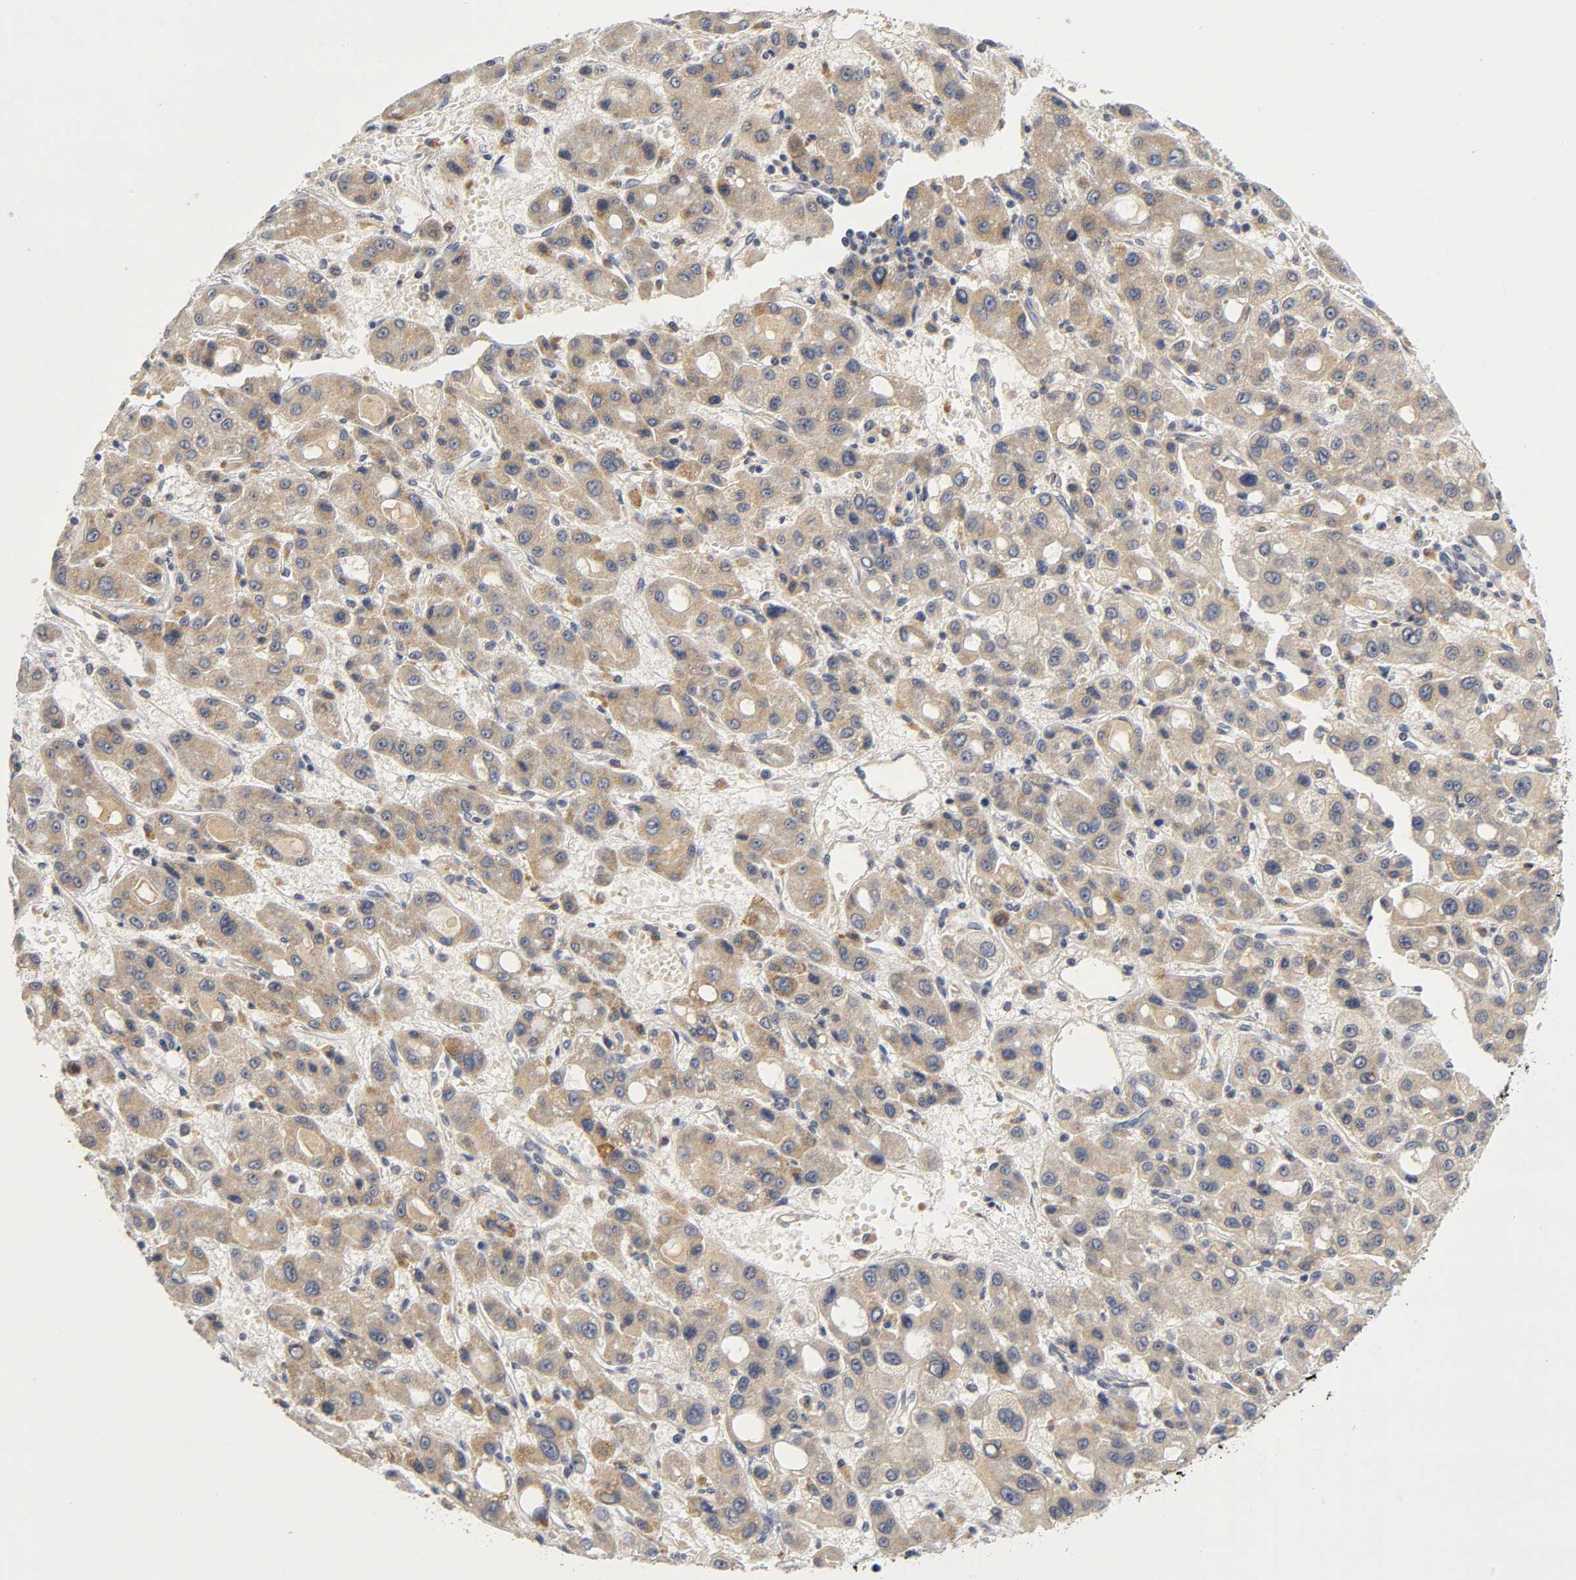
{"staining": {"intensity": "weak", "quantity": ">75%", "location": "cytoplasmic/membranous"}, "tissue": "liver cancer", "cell_type": "Tumor cells", "image_type": "cancer", "snomed": [{"axis": "morphology", "description": "Carcinoma, Hepatocellular, NOS"}, {"axis": "topography", "description": "Liver"}], "caption": "Protein staining demonstrates weak cytoplasmic/membranous staining in approximately >75% of tumor cells in liver cancer (hepatocellular carcinoma). The staining was performed using DAB (3,3'-diaminobenzidine) to visualize the protein expression in brown, while the nuclei were stained in blue with hematoxylin (Magnification: 20x).", "gene": "NRP1", "patient": {"sex": "male", "age": 55}}